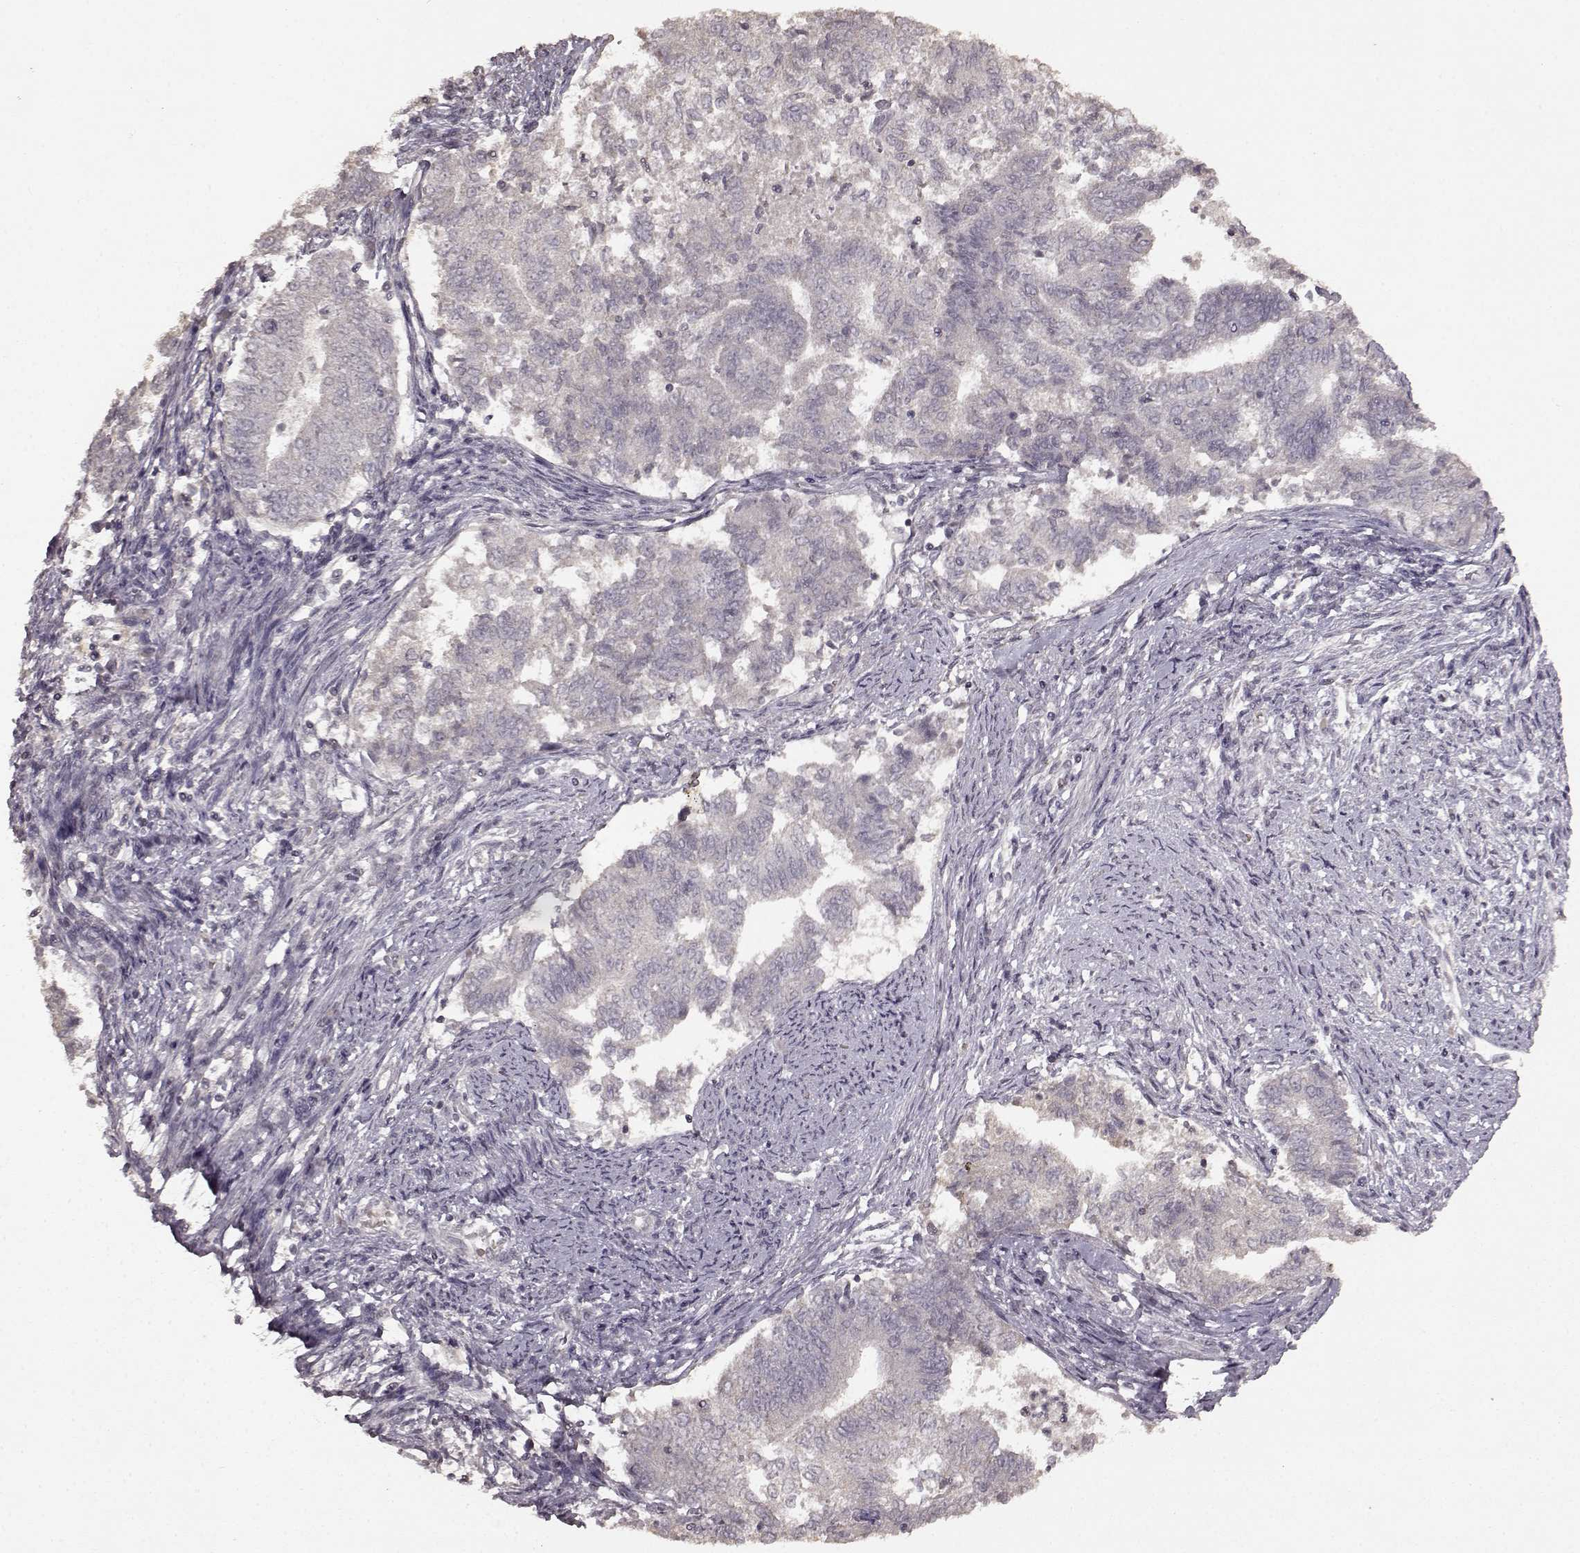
{"staining": {"intensity": "negative", "quantity": "none", "location": "none"}, "tissue": "endometrial cancer", "cell_type": "Tumor cells", "image_type": "cancer", "snomed": [{"axis": "morphology", "description": "Adenocarcinoma, NOS"}, {"axis": "topography", "description": "Endometrium"}], "caption": "A high-resolution photomicrograph shows immunohistochemistry (IHC) staining of endometrial adenocarcinoma, which demonstrates no significant staining in tumor cells. Brightfield microscopy of IHC stained with DAB (brown) and hematoxylin (blue), captured at high magnification.", "gene": "LHB", "patient": {"sex": "female", "age": 65}}